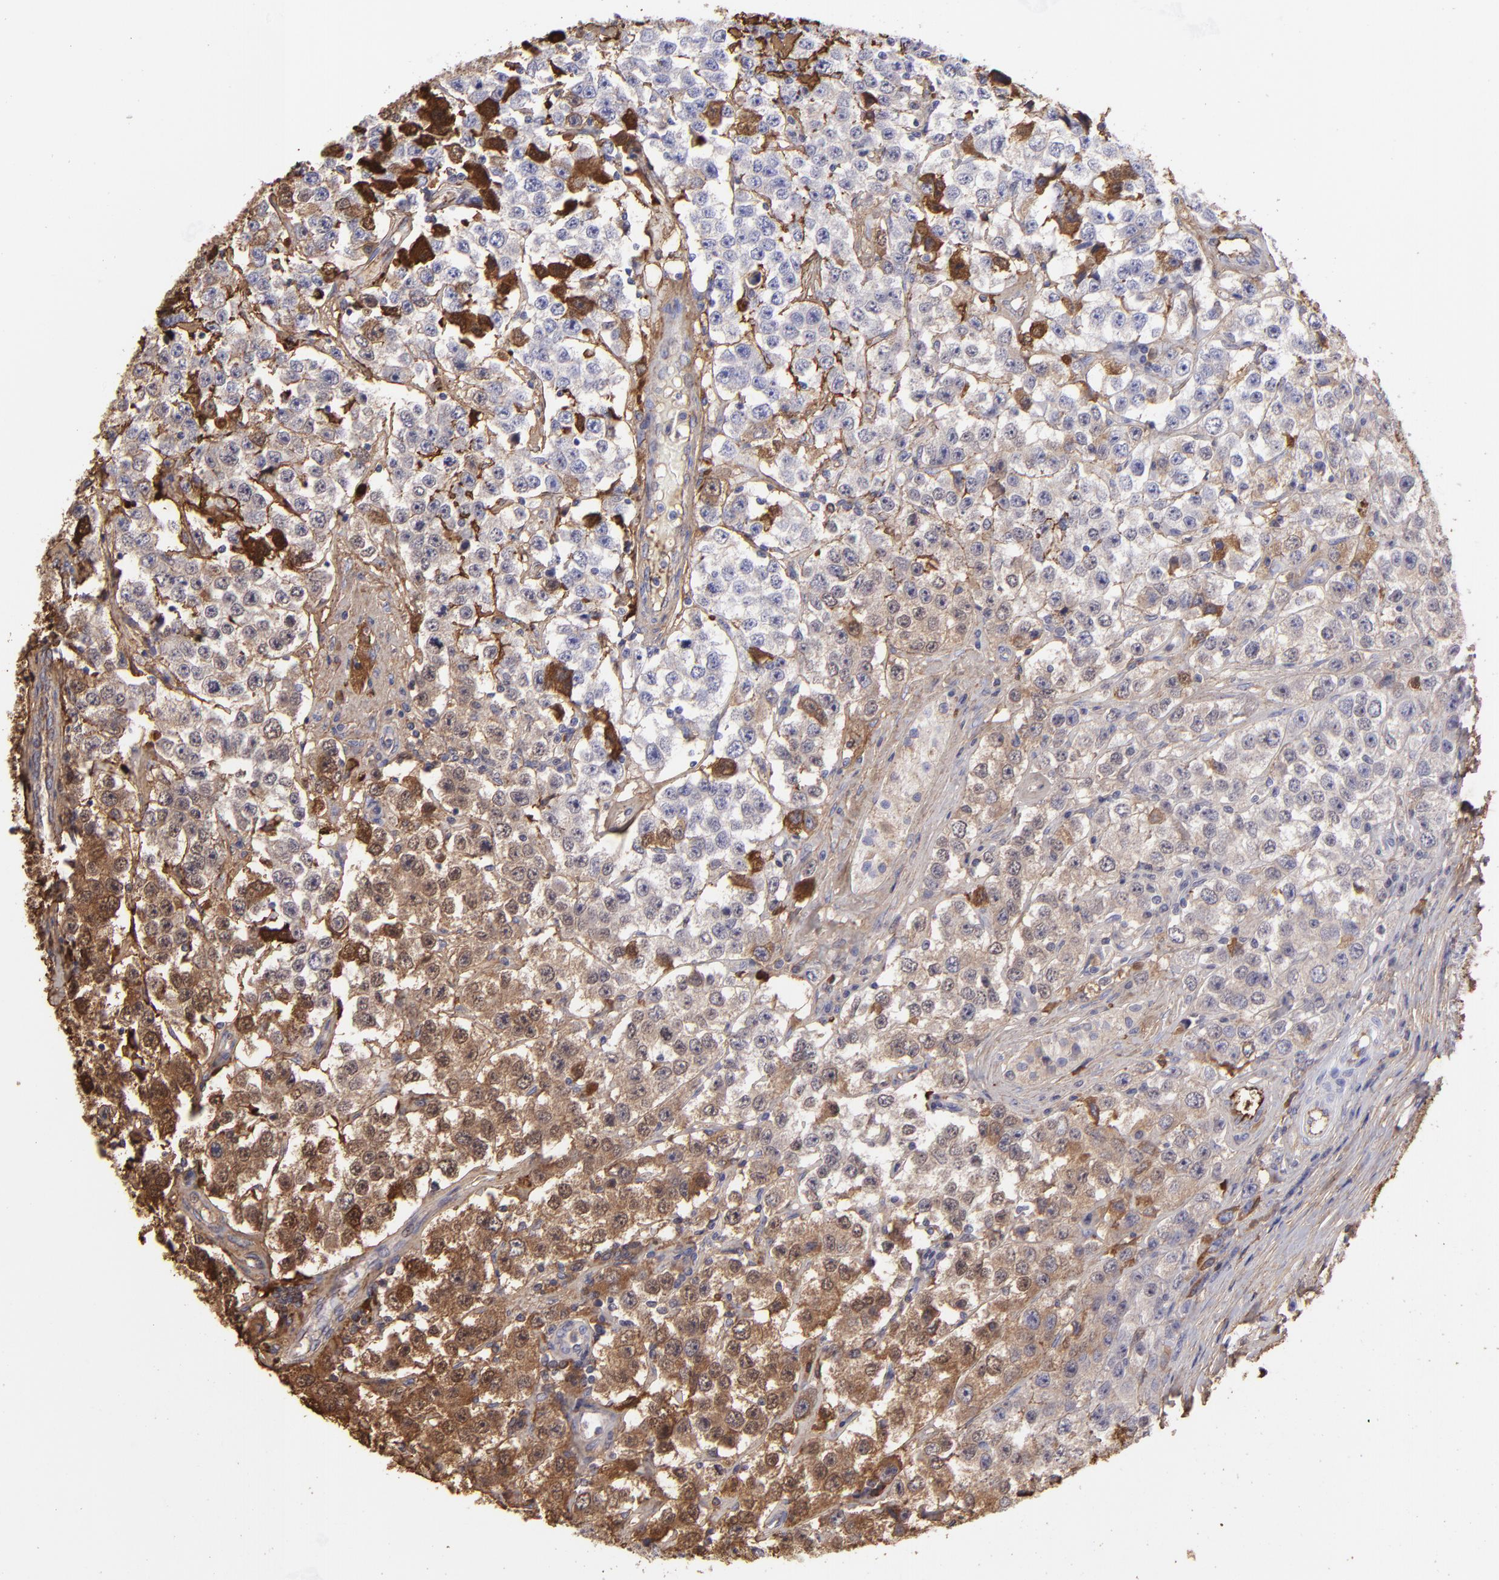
{"staining": {"intensity": "moderate", "quantity": "25%-75%", "location": "cytoplasmic/membranous"}, "tissue": "testis cancer", "cell_type": "Tumor cells", "image_type": "cancer", "snomed": [{"axis": "morphology", "description": "Seminoma, NOS"}, {"axis": "topography", "description": "Testis"}], "caption": "Moderate cytoplasmic/membranous expression is appreciated in about 25%-75% of tumor cells in testis cancer. The protein of interest is stained brown, and the nuclei are stained in blue (DAB IHC with brightfield microscopy, high magnification).", "gene": "FGB", "patient": {"sex": "male", "age": 52}}